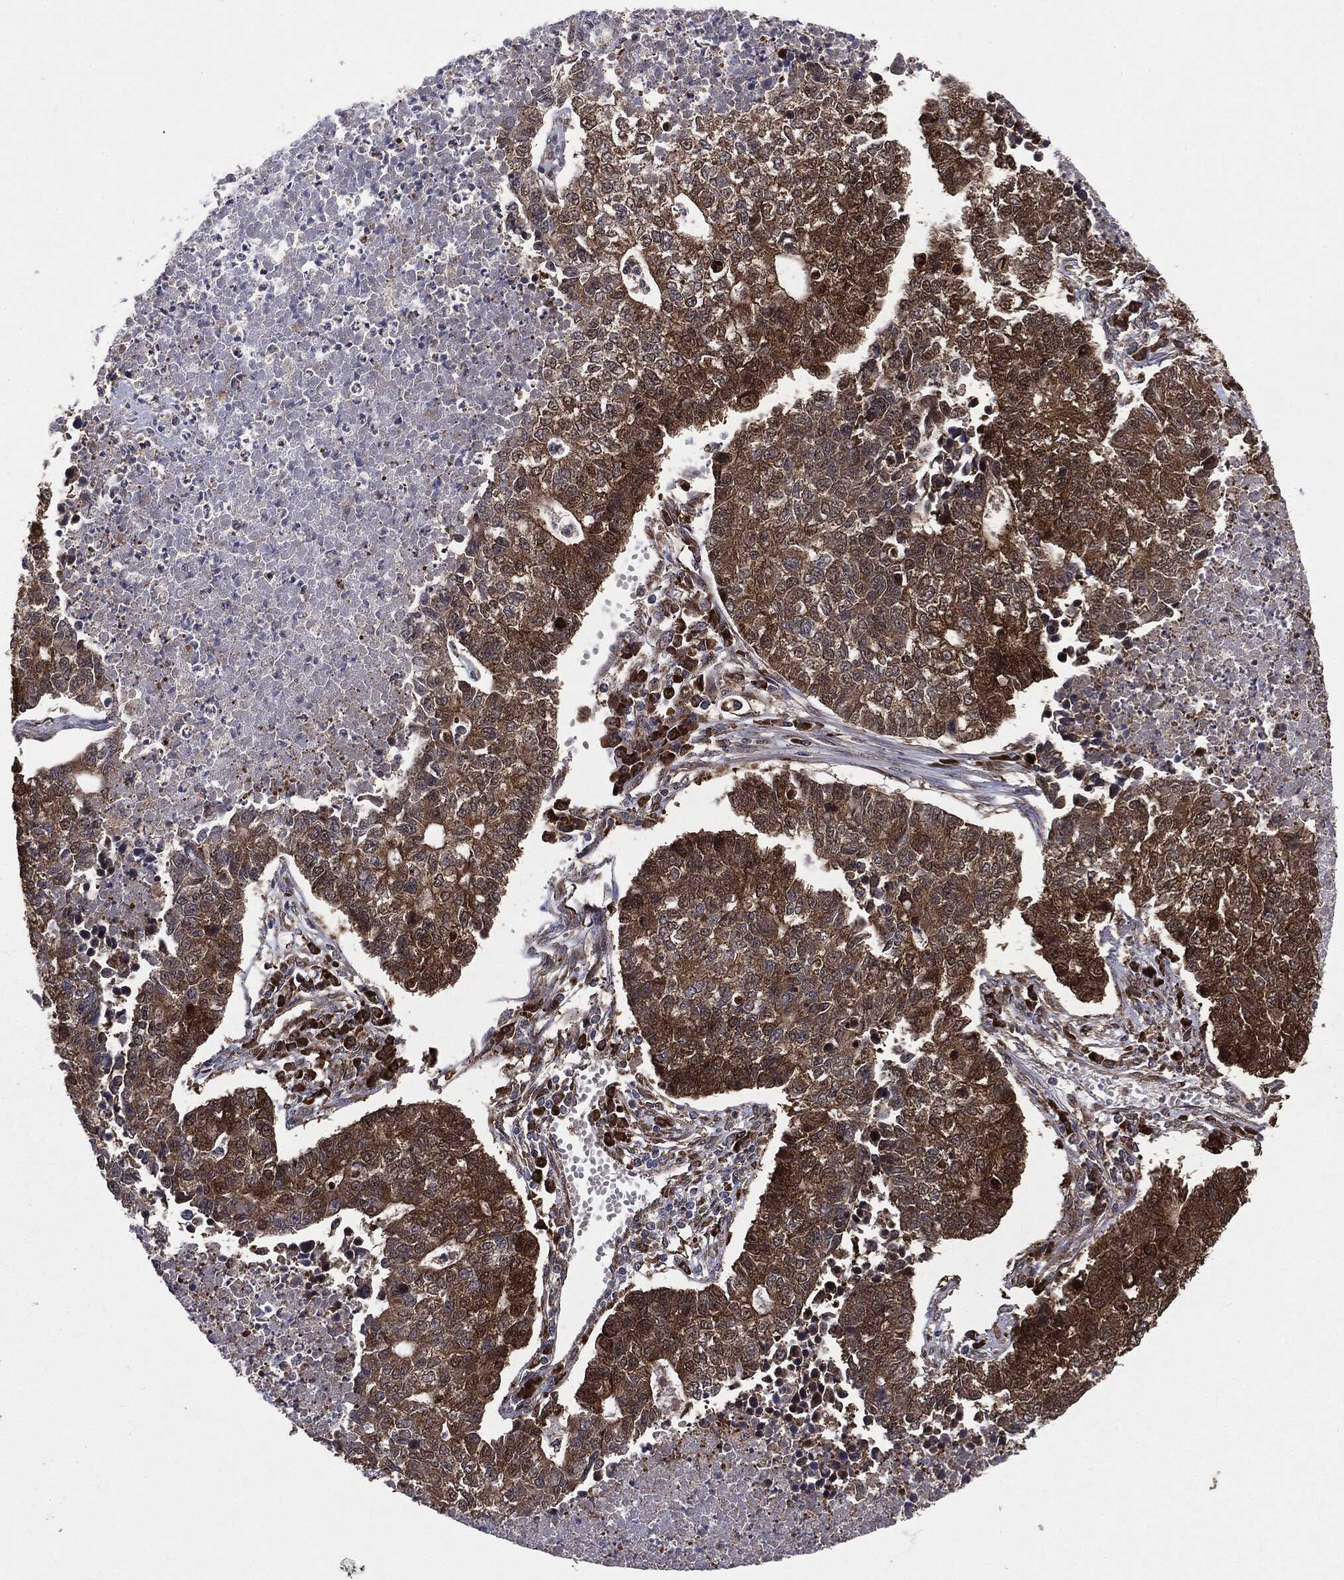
{"staining": {"intensity": "moderate", "quantity": ">75%", "location": "cytoplasmic/membranous"}, "tissue": "lung cancer", "cell_type": "Tumor cells", "image_type": "cancer", "snomed": [{"axis": "morphology", "description": "Adenocarcinoma, NOS"}, {"axis": "topography", "description": "Lung"}], "caption": "The immunohistochemical stain labels moderate cytoplasmic/membranous positivity in tumor cells of lung cancer (adenocarcinoma) tissue.", "gene": "NME1", "patient": {"sex": "male", "age": 57}}